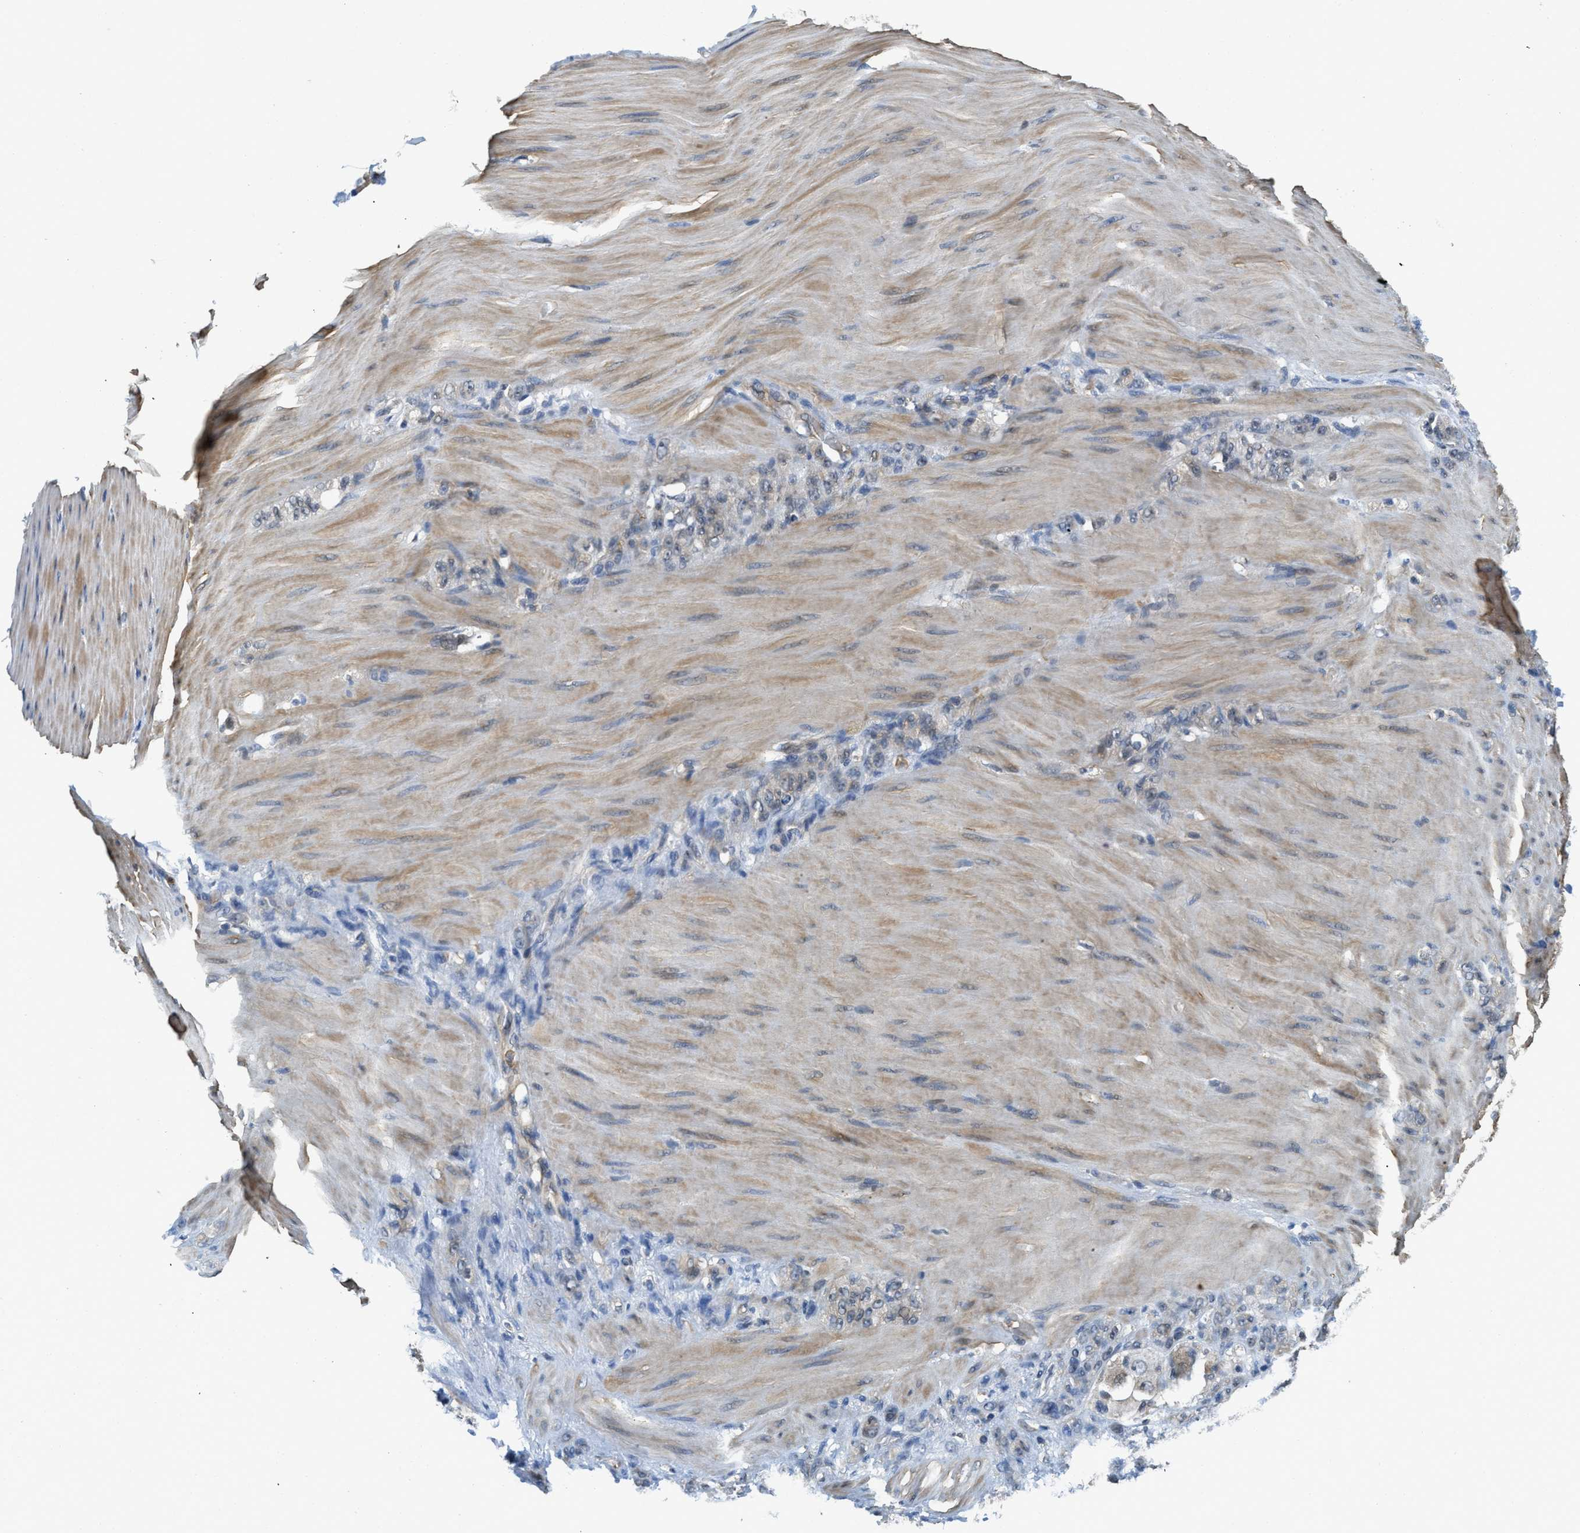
{"staining": {"intensity": "negative", "quantity": "none", "location": "none"}, "tissue": "stomach cancer", "cell_type": "Tumor cells", "image_type": "cancer", "snomed": [{"axis": "morphology", "description": "Normal tissue, NOS"}, {"axis": "morphology", "description": "Adenocarcinoma, NOS"}, {"axis": "topography", "description": "Stomach"}], "caption": "Tumor cells are negative for brown protein staining in stomach cancer (adenocarcinoma).", "gene": "TES", "patient": {"sex": "male", "age": 82}}